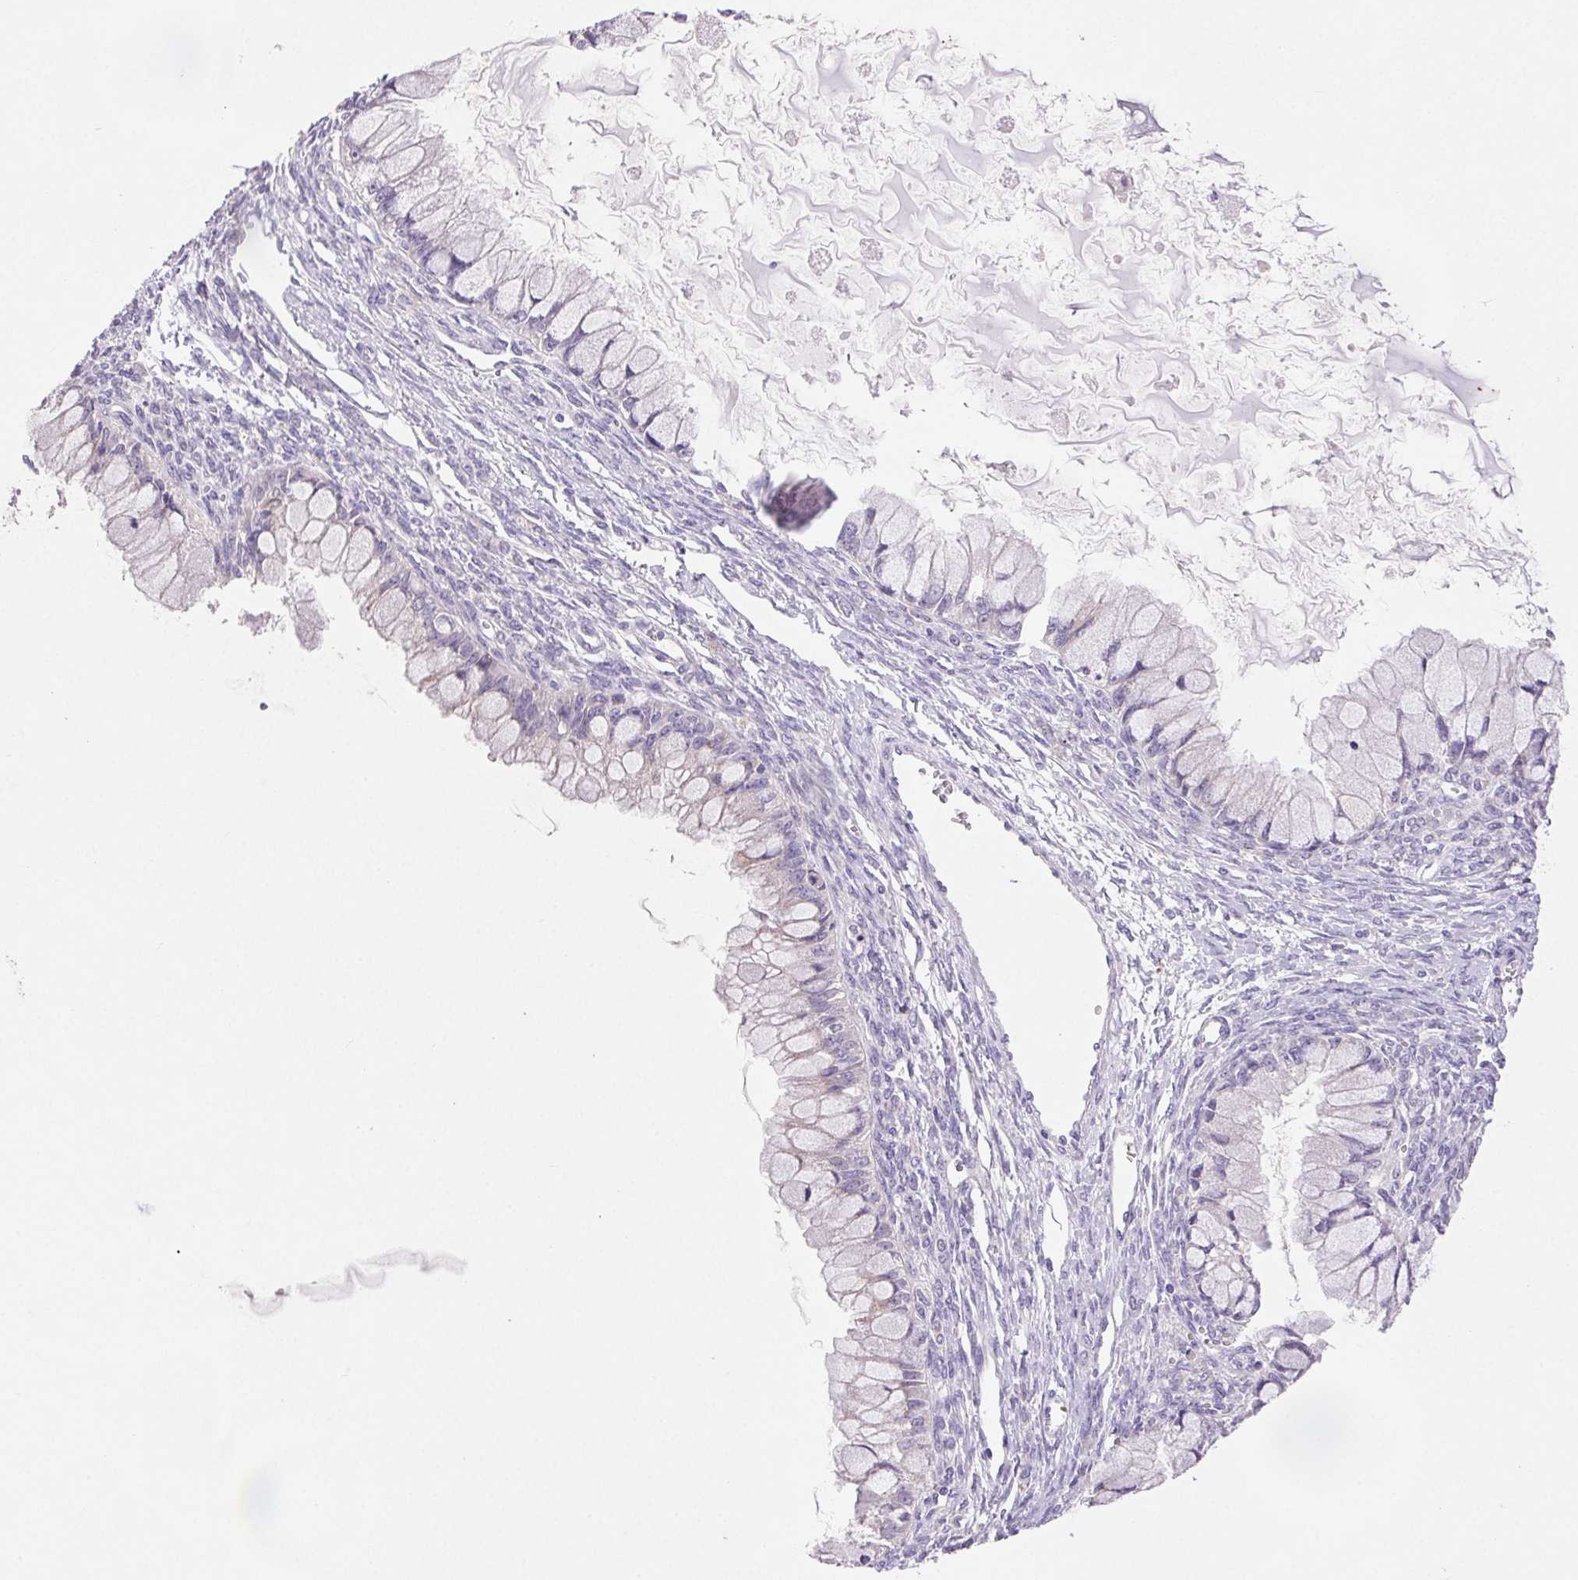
{"staining": {"intensity": "negative", "quantity": "none", "location": "none"}, "tissue": "ovarian cancer", "cell_type": "Tumor cells", "image_type": "cancer", "snomed": [{"axis": "morphology", "description": "Cystadenocarcinoma, mucinous, NOS"}, {"axis": "topography", "description": "Ovary"}], "caption": "Ovarian cancer (mucinous cystadenocarcinoma) was stained to show a protein in brown. There is no significant expression in tumor cells.", "gene": "ARHGAP11B", "patient": {"sex": "female", "age": 34}}